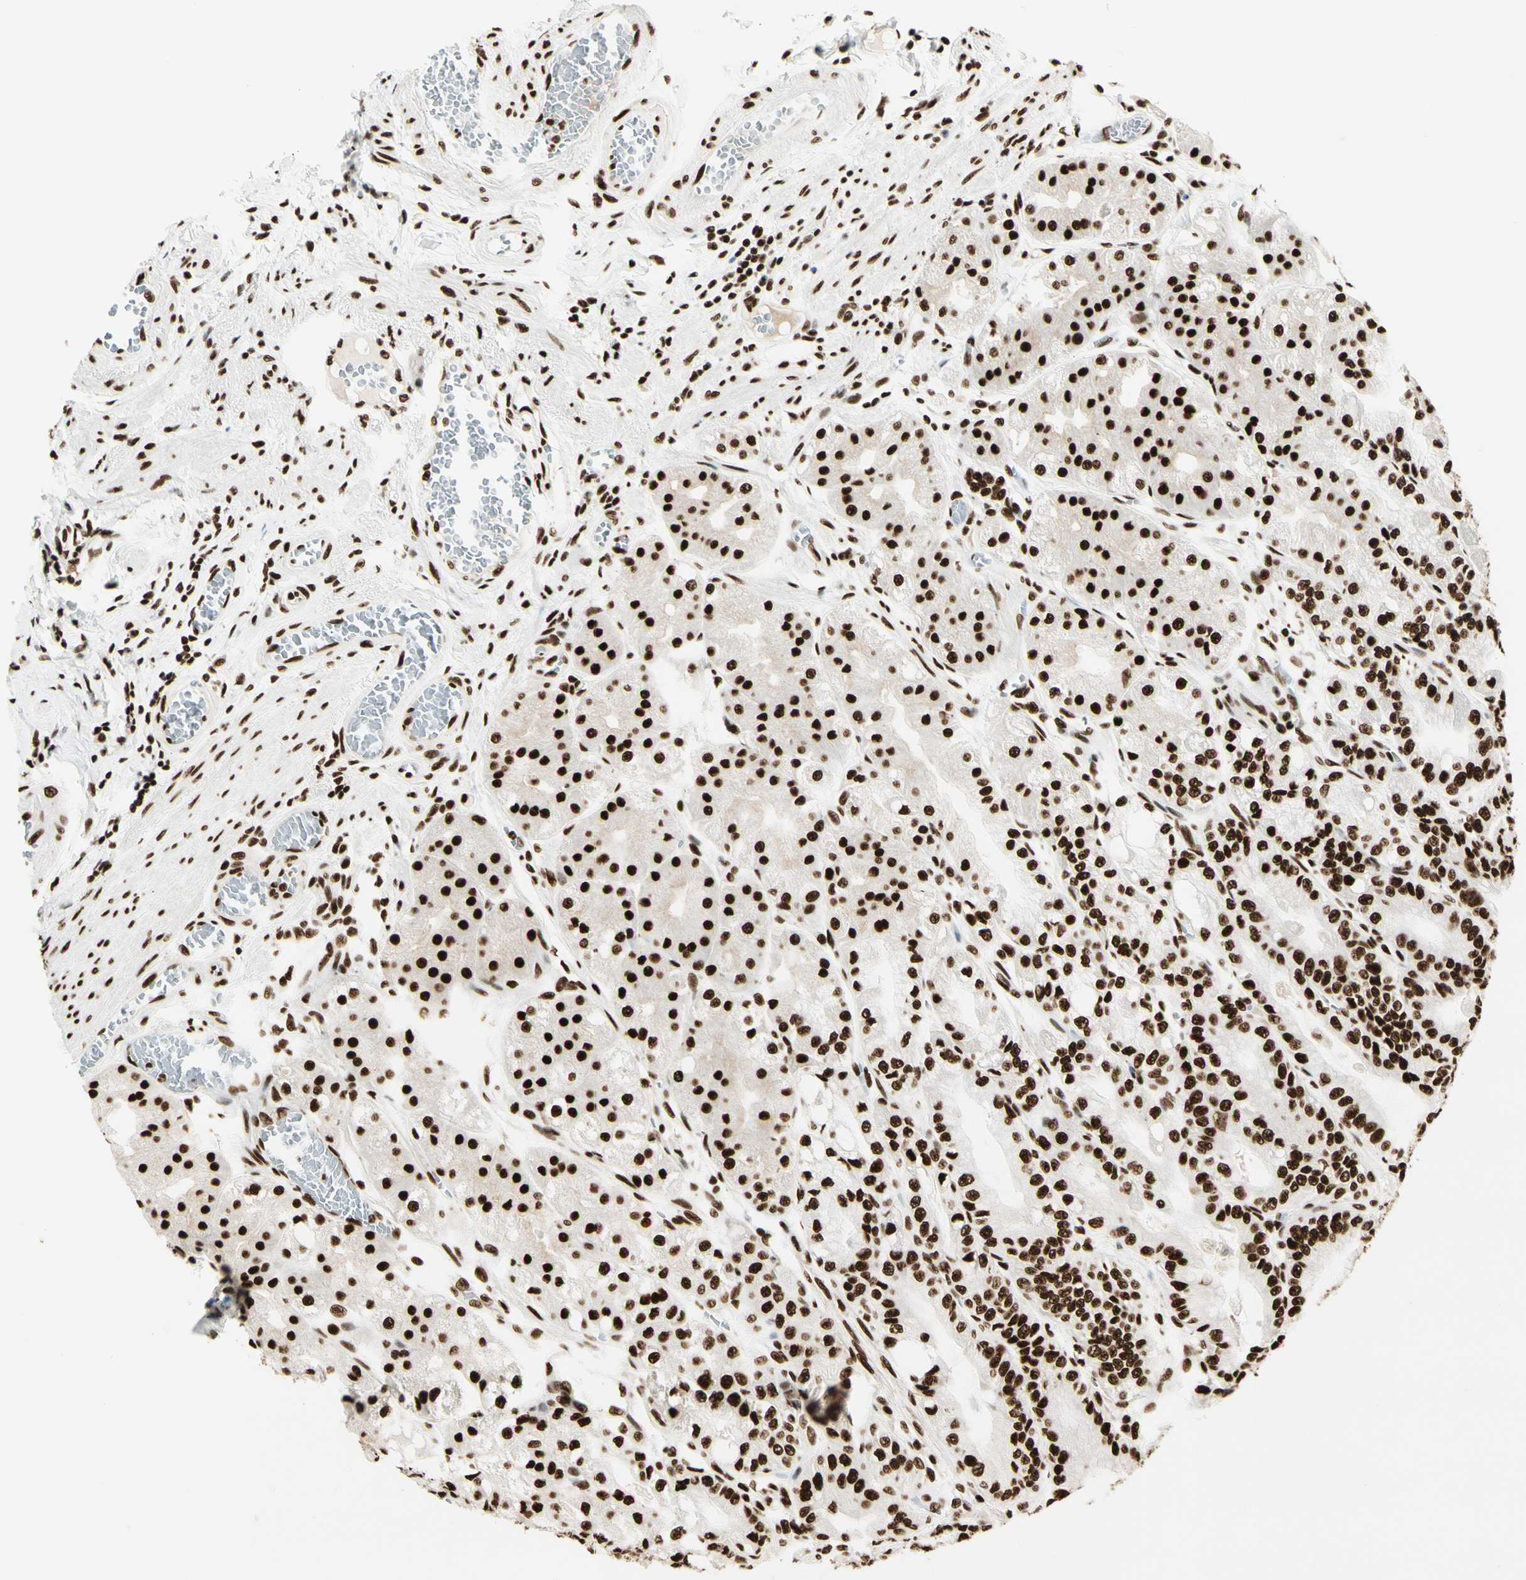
{"staining": {"intensity": "strong", "quantity": ">75%", "location": "nuclear"}, "tissue": "stomach", "cell_type": "Glandular cells", "image_type": "normal", "snomed": [{"axis": "morphology", "description": "Normal tissue, NOS"}, {"axis": "topography", "description": "Stomach, lower"}], "caption": "Stomach stained with IHC demonstrates strong nuclear staining in approximately >75% of glandular cells.", "gene": "CCAR1", "patient": {"sex": "male", "age": 71}}